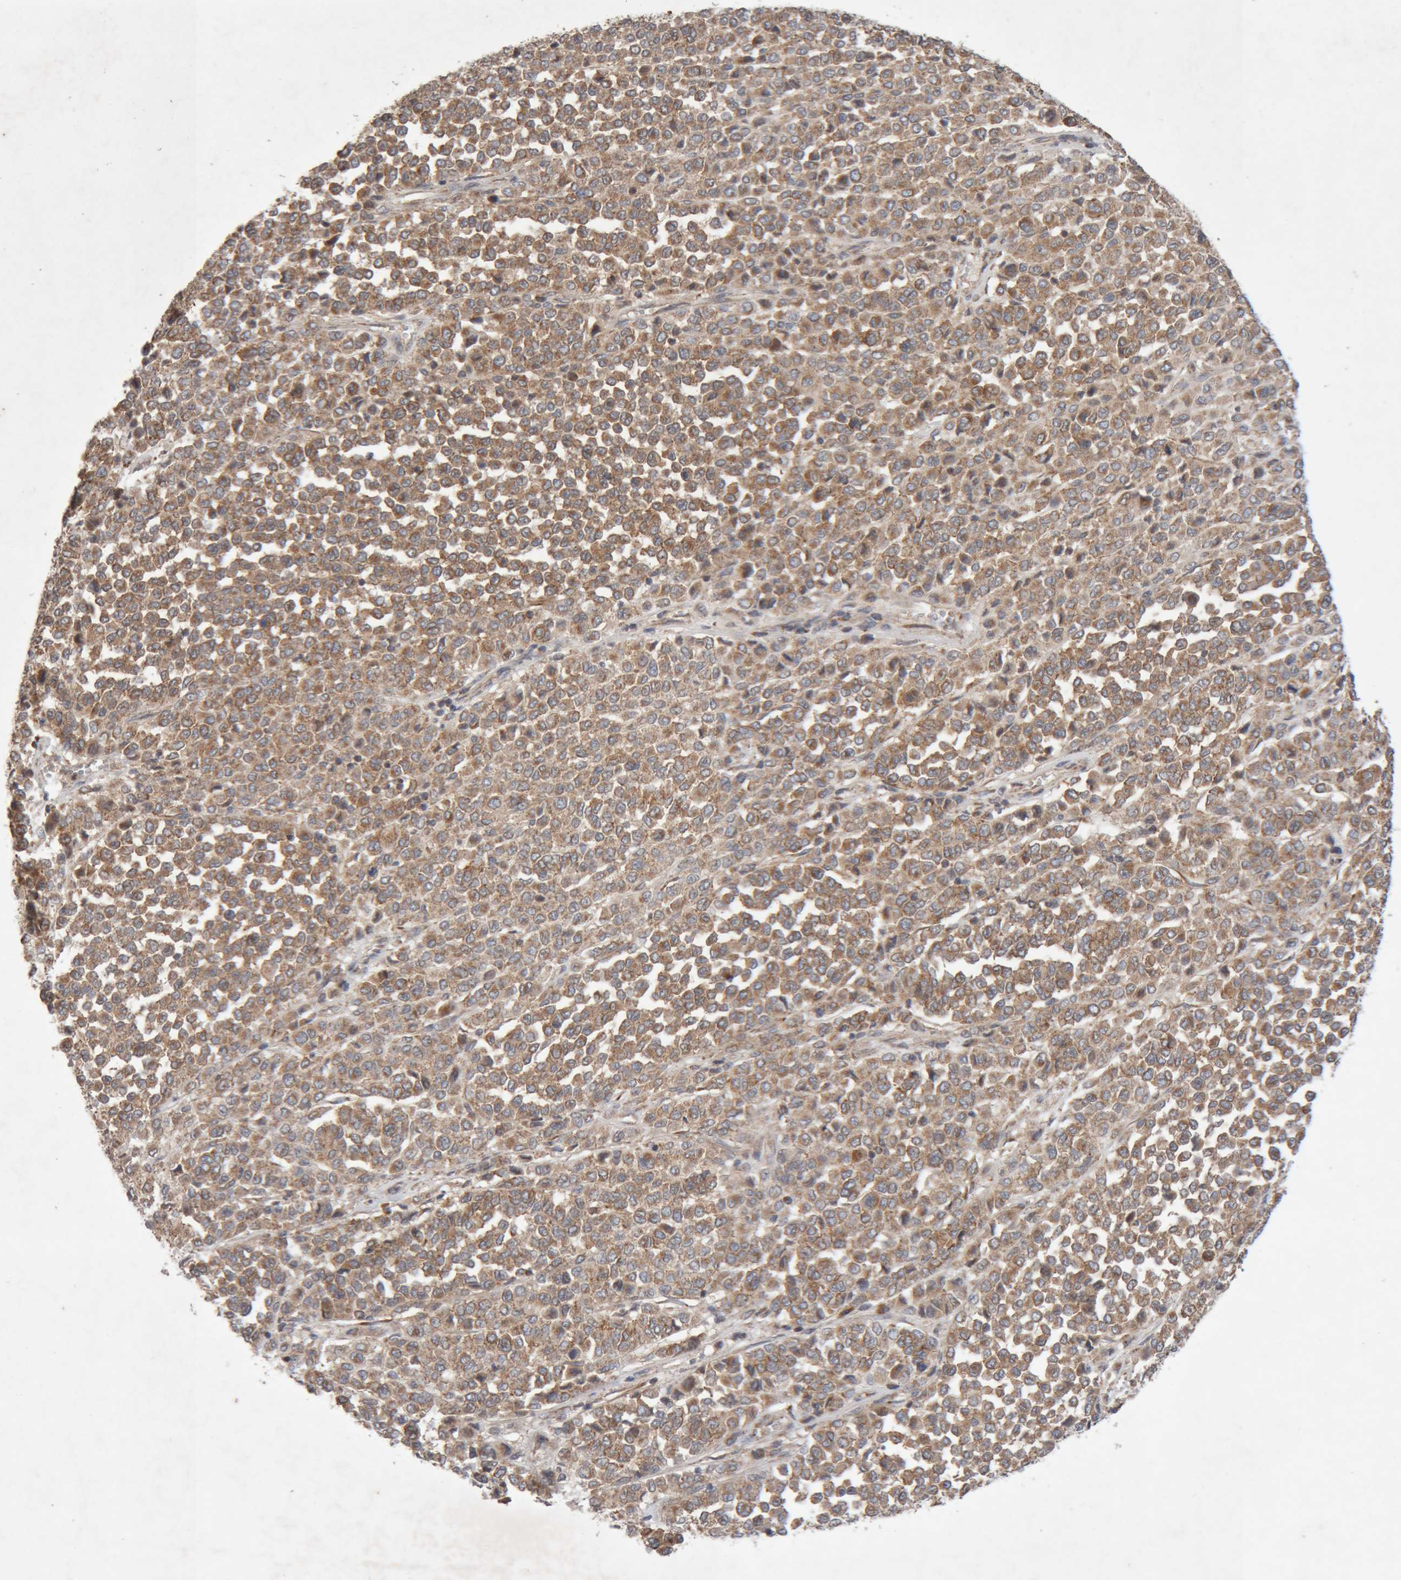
{"staining": {"intensity": "moderate", "quantity": ">75%", "location": "cytoplasmic/membranous"}, "tissue": "melanoma", "cell_type": "Tumor cells", "image_type": "cancer", "snomed": [{"axis": "morphology", "description": "Malignant melanoma, Metastatic site"}, {"axis": "topography", "description": "Pancreas"}], "caption": "Malignant melanoma (metastatic site) stained with a protein marker demonstrates moderate staining in tumor cells.", "gene": "KIF21B", "patient": {"sex": "female", "age": 30}}